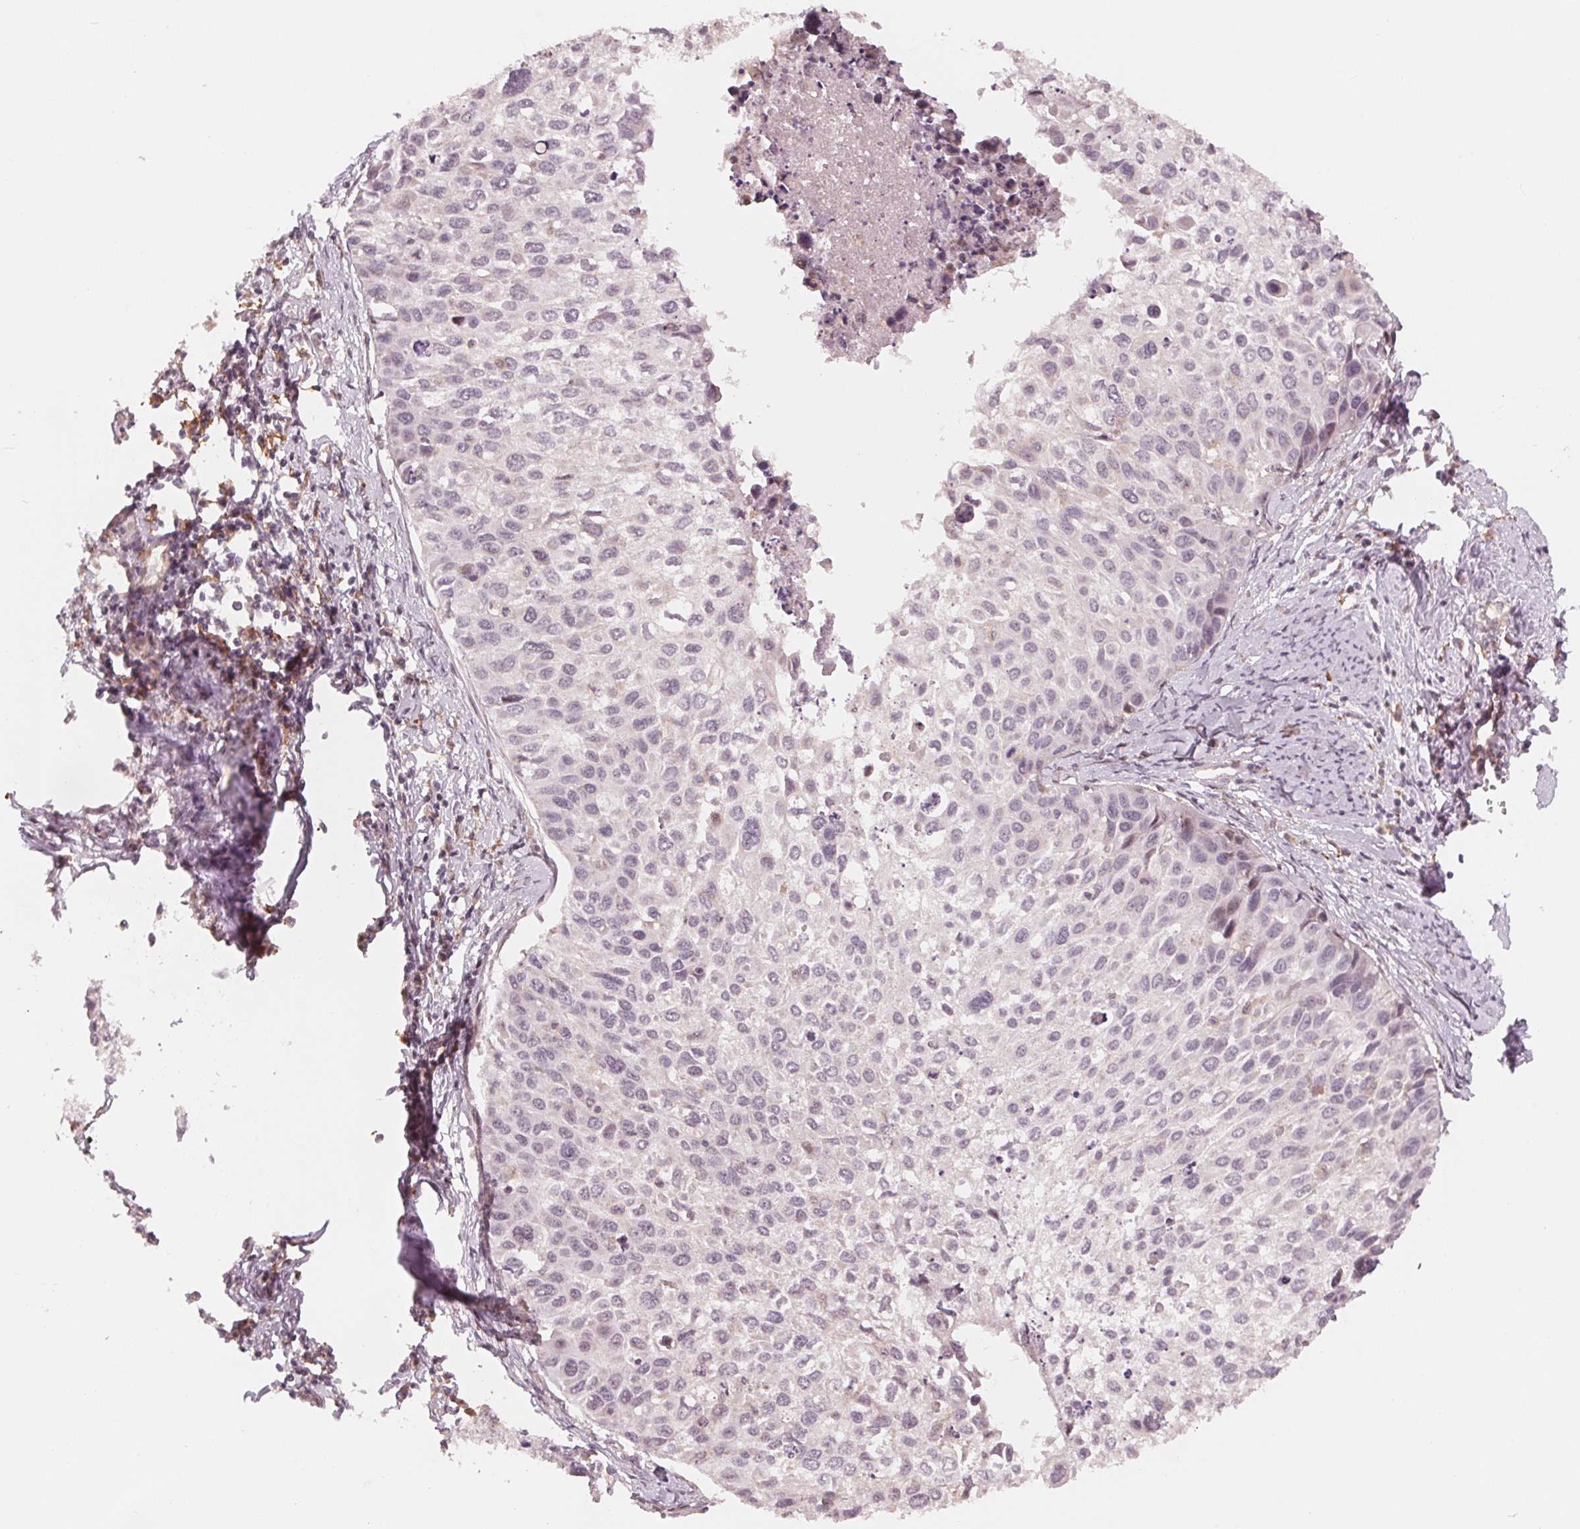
{"staining": {"intensity": "negative", "quantity": "none", "location": "none"}, "tissue": "cervical cancer", "cell_type": "Tumor cells", "image_type": "cancer", "snomed": [{"axis": "morphology", "description": "Squamous cell carcinoma, NOS"}, {"axis": "topography", "description": "Cervix"}], "caption": "DAB immunohistochemical staining of human cervical cancer (squamous cell carcinoma) demonstrates no significant staining in tumor cells.", "gene": "IL9R", "patient": {"sex": "female", "age": 50}}